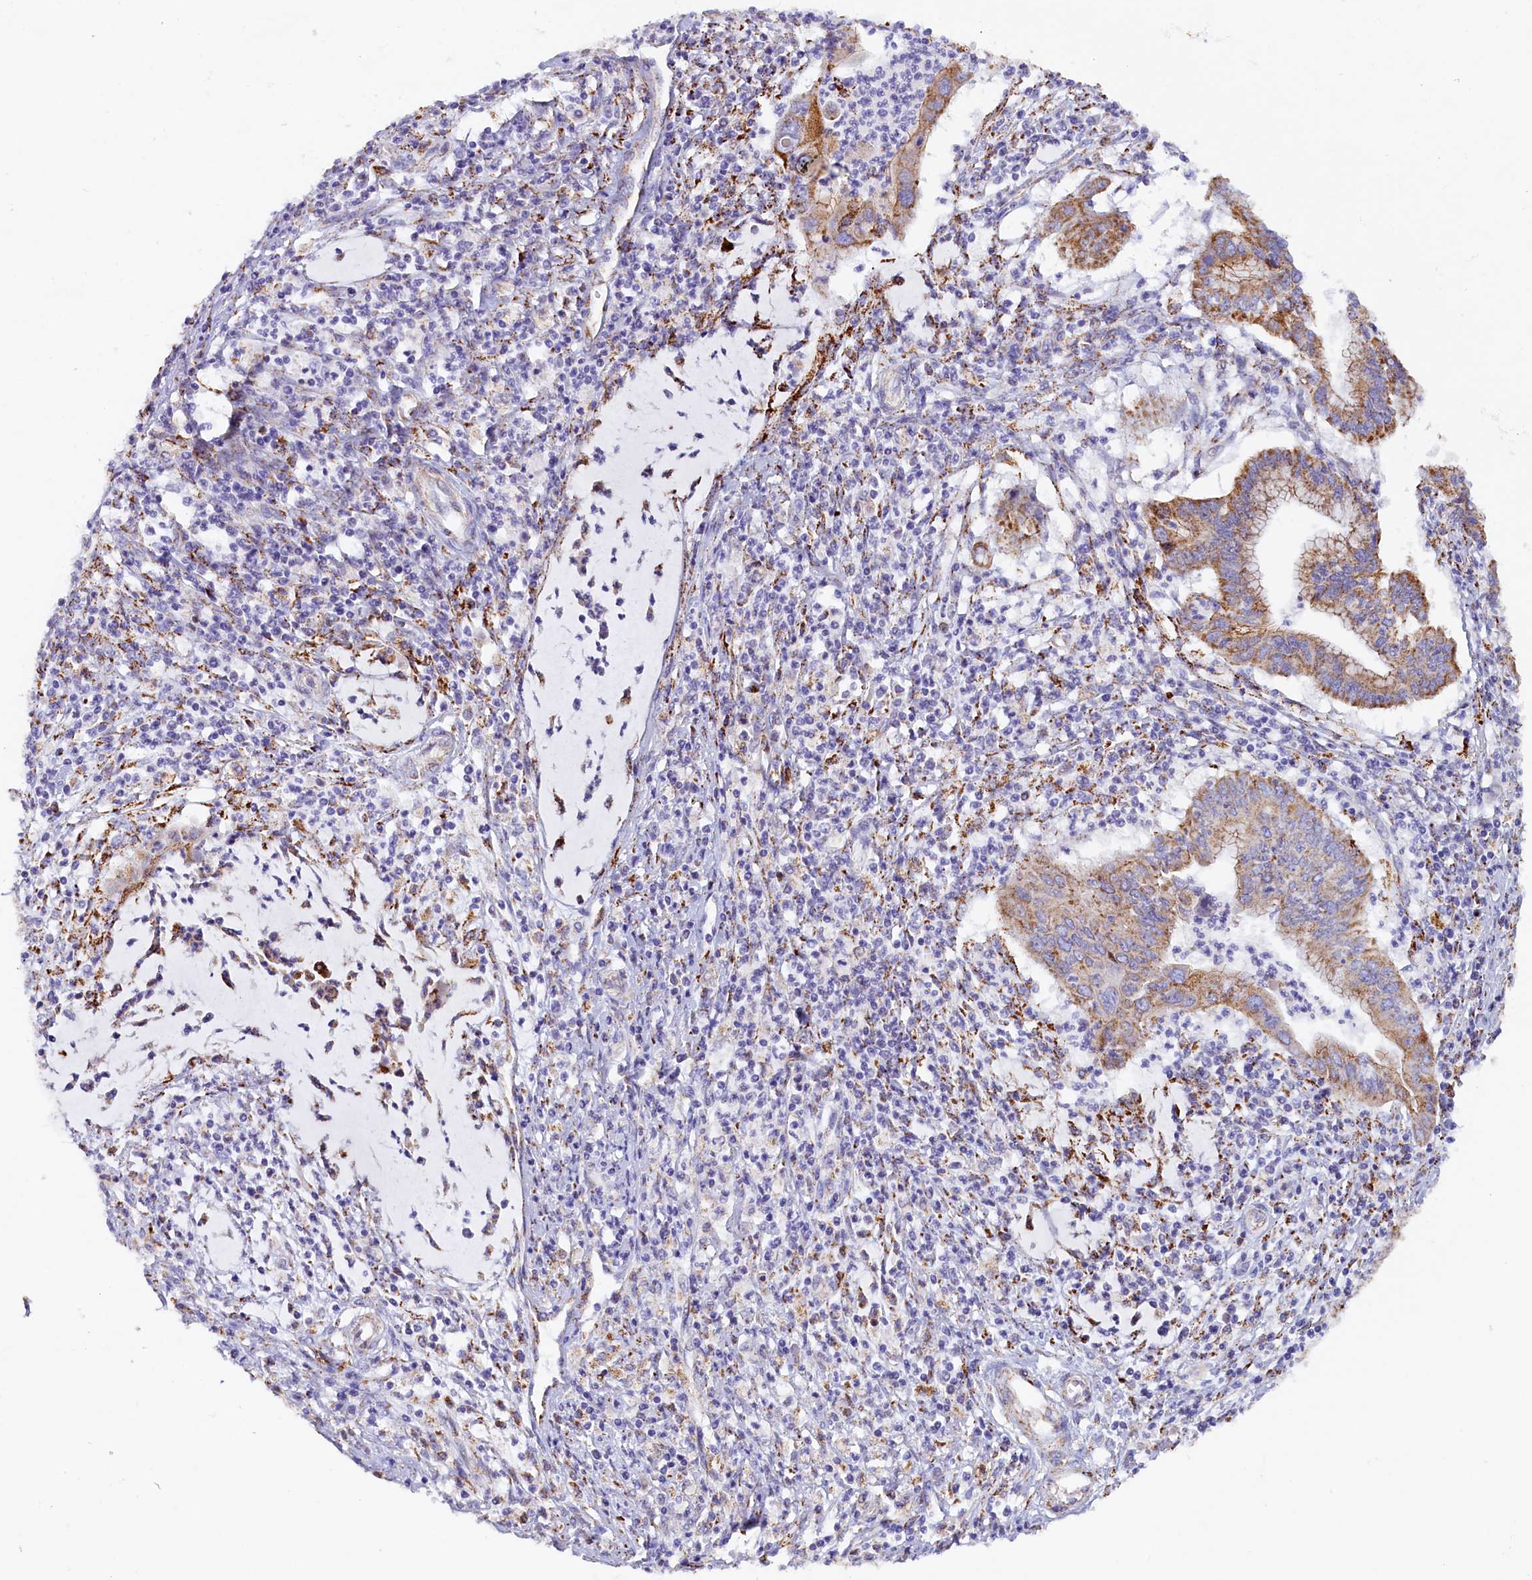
{"staining": {"intensity": "moderate", "quantity": ">75%", "location": "cytoplasmic/membranous"}, "tissue": "cervical cancer", "cell_type": "Tumor cells", "image_type": "cancer", "snomed": [{"axis": "morphology", "description": "Adenocarcinoma, NOS"}, {"axis": "topography", "description": "Cervix"}], "caption": "This is a histology image of immunohistochemistry (IHC) staining of cervical adenocarcinoma, which shows moderate positivity in the cytoplasmic/membranous of tumor cells.", "gene": "AKTIP", "patient": {"sex": "female", "age": 36}}